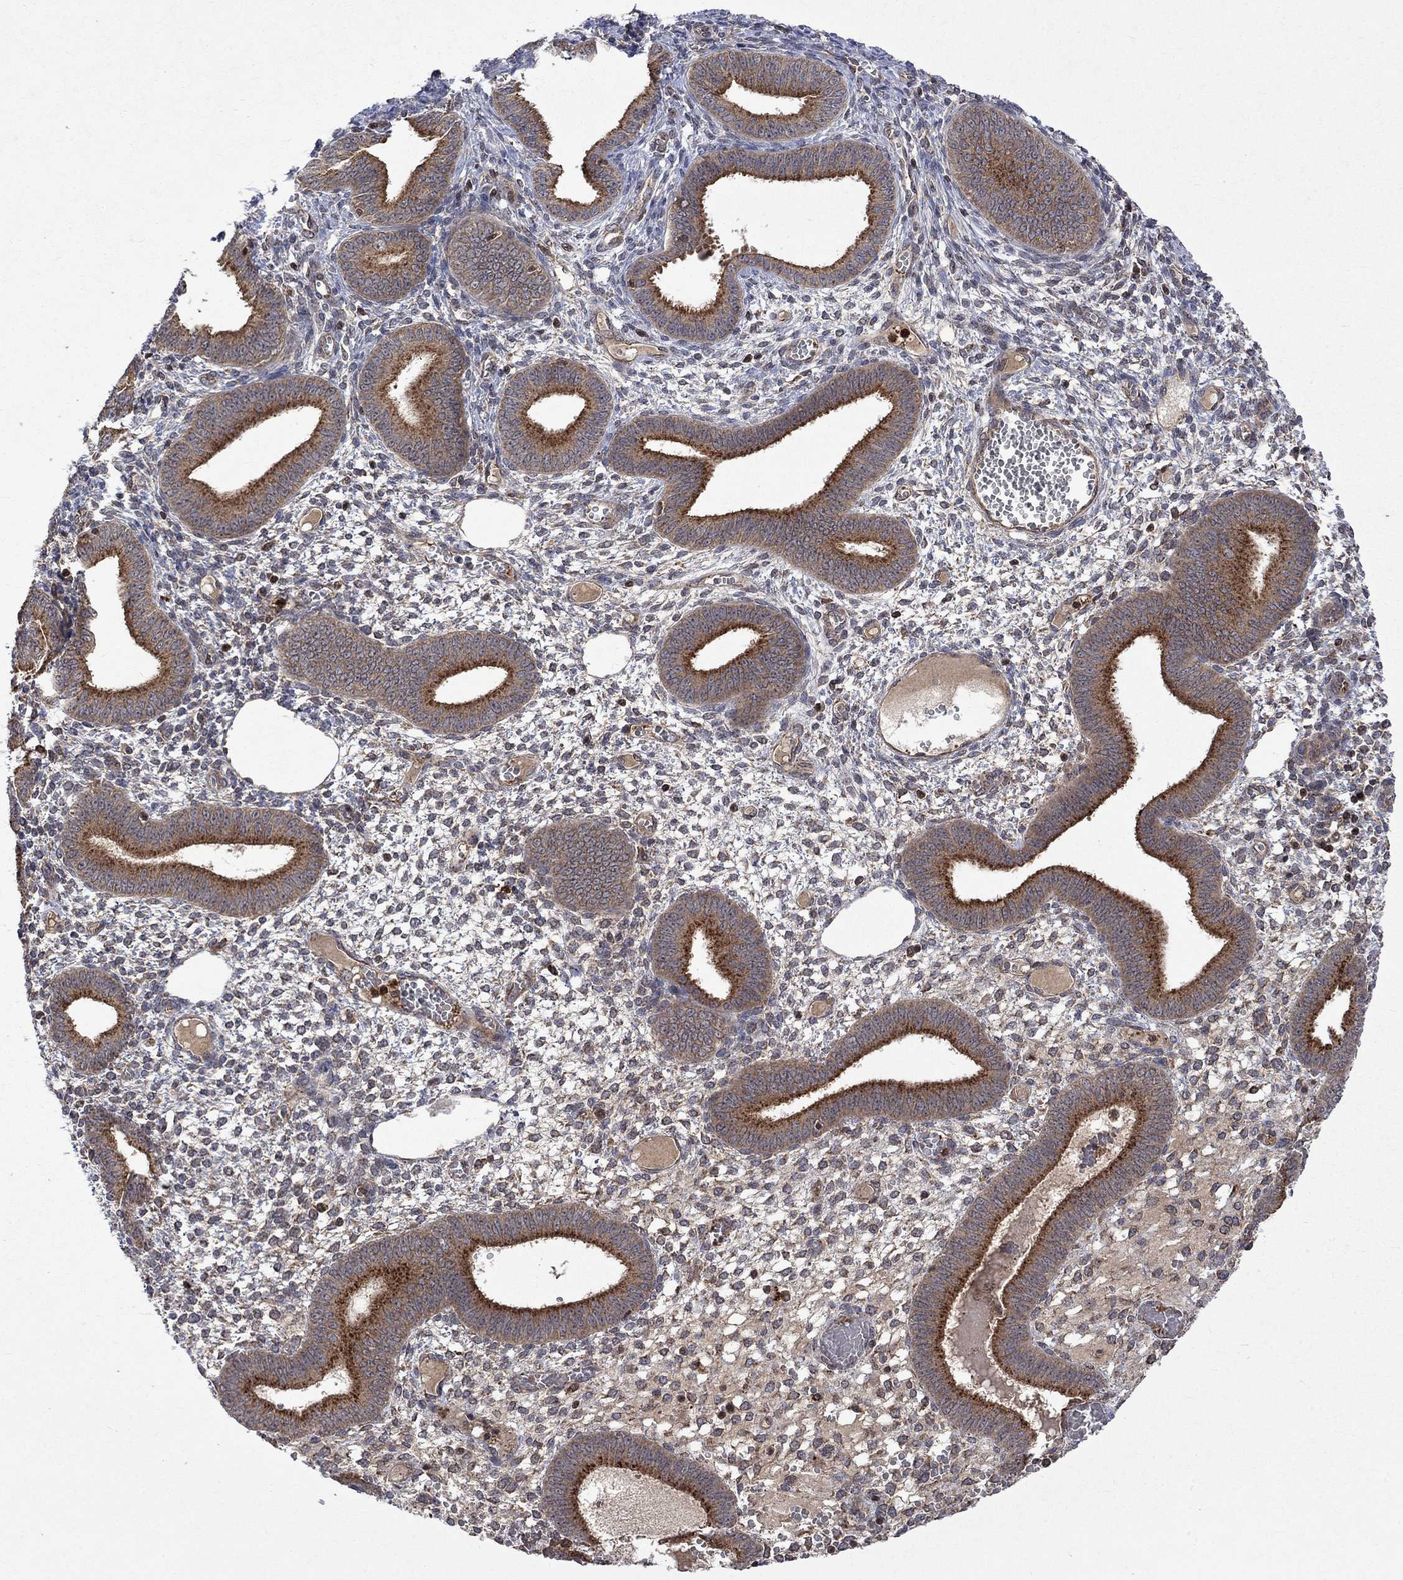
{"staining": {"intensity": "negative", "quantity": "none", "location": "none"}, "tissue": "endometrium", "cell_type": "Cells in endometrial stroma", "image_type": "normal", "snomed": [{"axis": "morphology", "description": "Normal tissue, NOS"}, {"axis": "topography", "description": "Endometrium"}], "caption": "There is no significant positivity in cells in endometrial stroma of endometrium. (DAB immunohistochemistry, high magnification).", "gene": "TMEM33", "patient": {"sex": "female", "age": 42}}